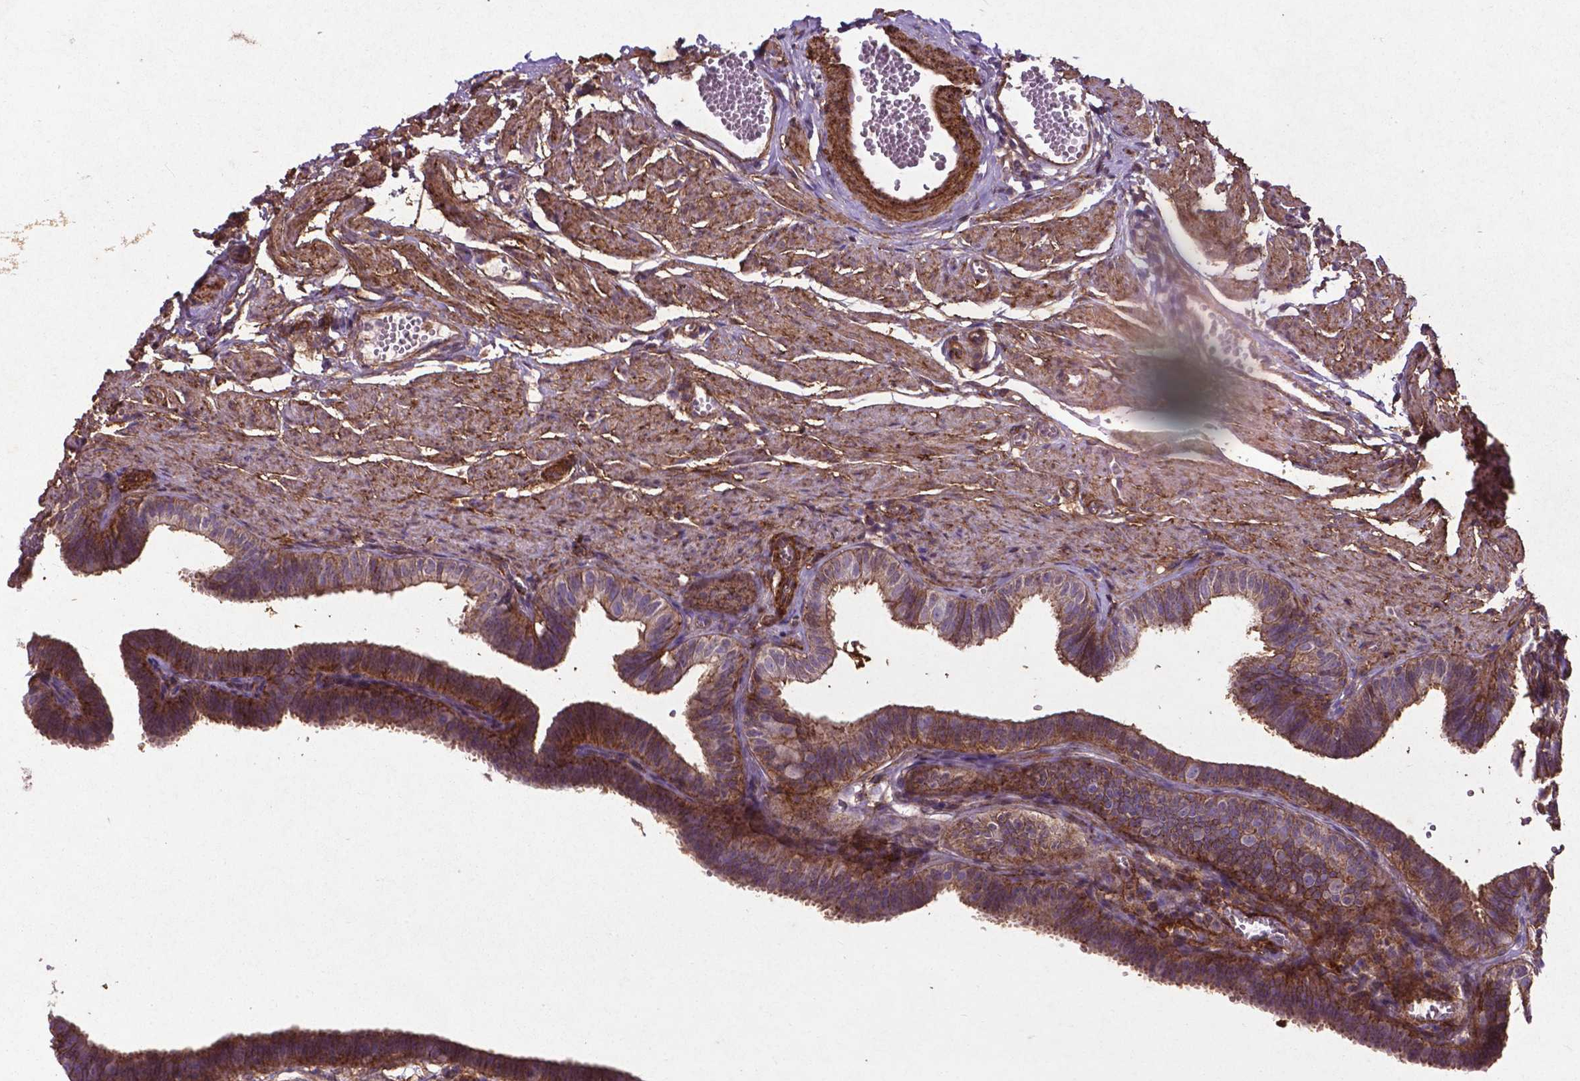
{"staining": {"intensity": "moderate", "quantity": ">75%", "location": "cytoplasmic/membranous"}, "tissue": "fallopian tube", "cell_type": "Glandular cells", "image_type": "normal", "snomed": [{"axis": "morphology", "description": "Normal tissue, NOS"}, {"axis": "topography", "description": "Fallopian tube"}], "caption": "Protein staining of benign fallopian tube demonstrates moderate cytoplasmic/membranous staining in about >75% of glandular cells. (Brightfield microscopy of DAB IHC at high magnification).", "gene": "RRAS", "patient": {"sex": "female", "age": 25}}